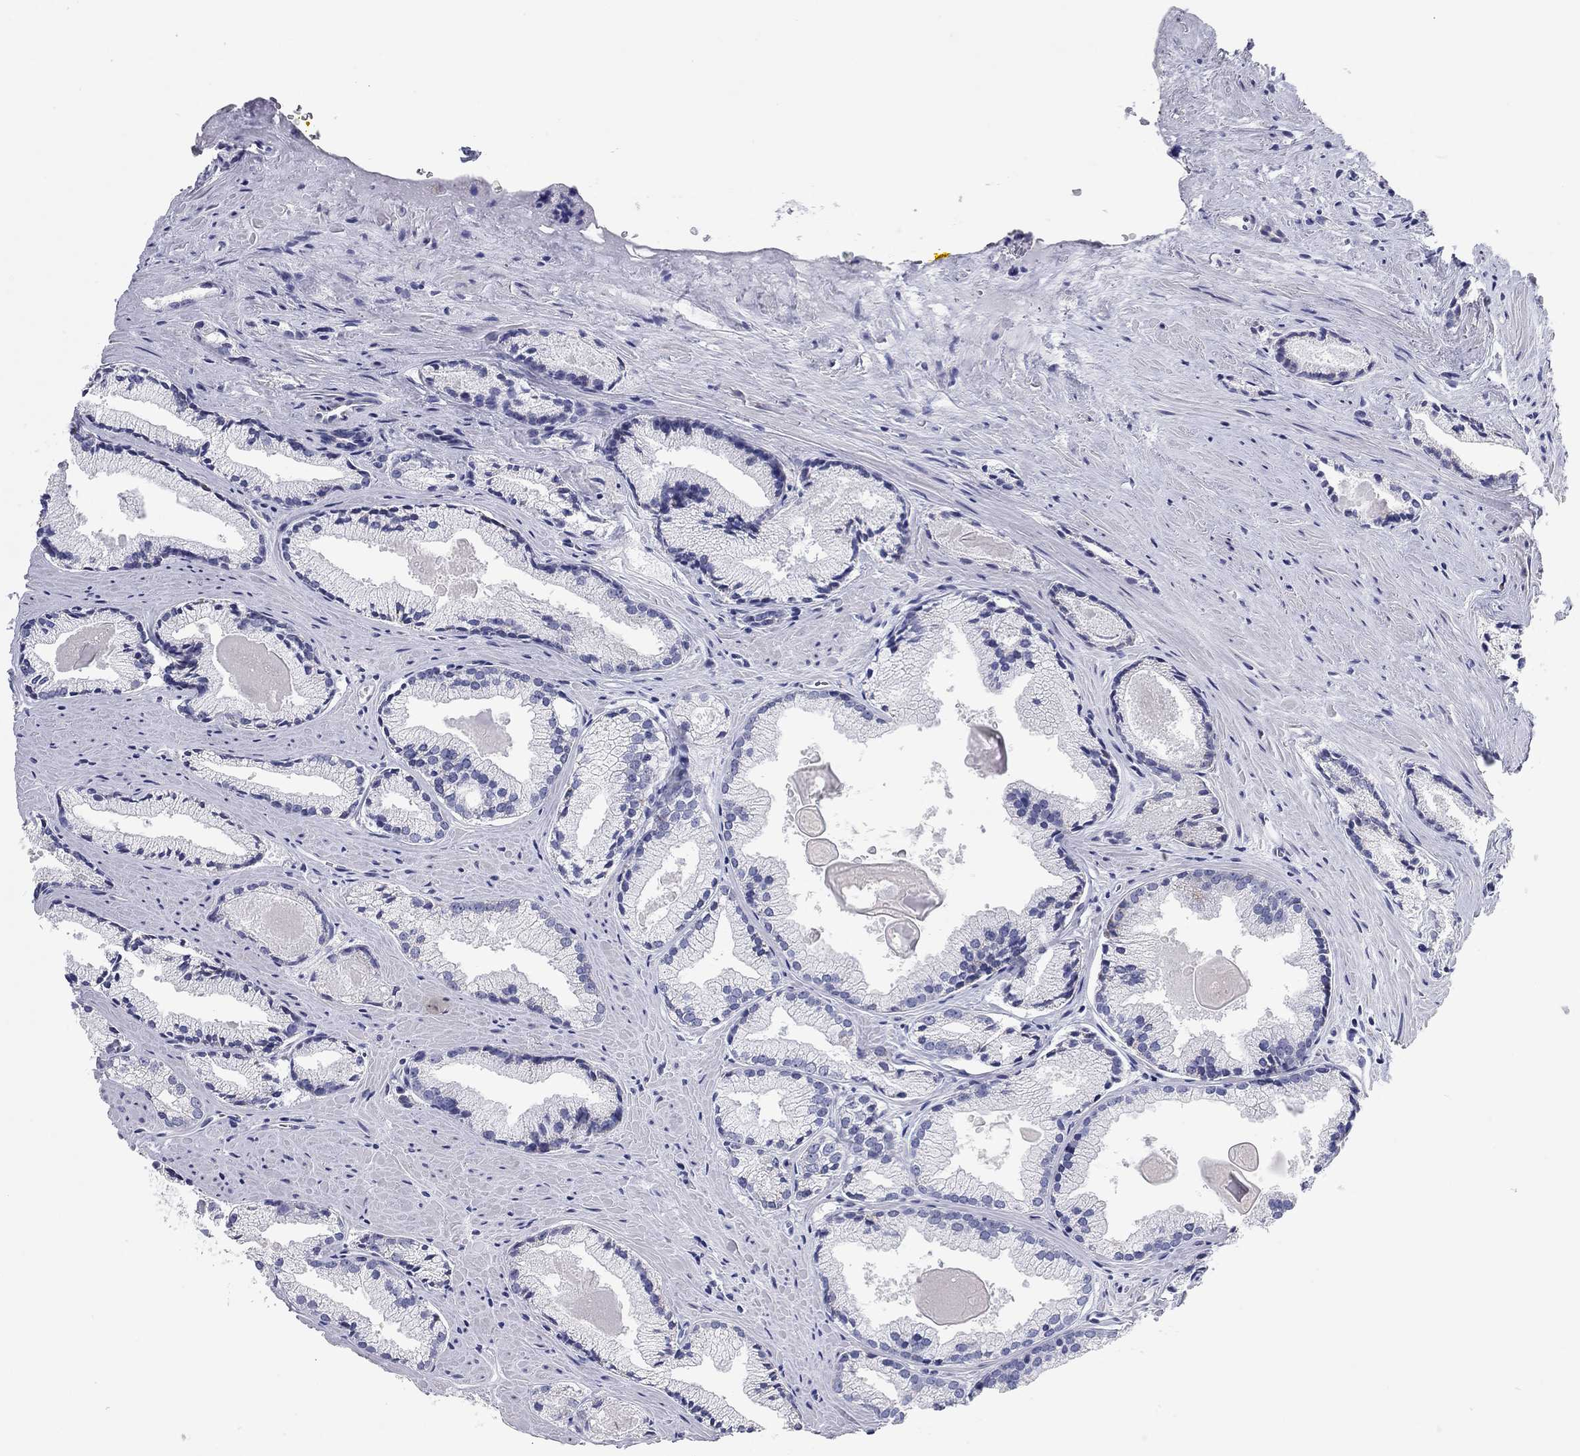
{"staining": {"intensity": "negative", "quantity": "none", "location": "none"}, "tissue": "prostate cancer", "cell_type": "Tumor cells", "image_type": "cancer", "snomed": [{"axis": "morphology", "description": "Adenocarcinoma, NOS"}, {"axis": "morphology", "description": "Adenocarcinoma, High grade"}, {"axis": "topography", "description": "Prostate"}], "caption": "Immunohistochemical staining of prostate cancer (adenocarcinoma) shows no significant staining in tumor cells. (IHC, brightfield microscopy, high magnification).", "gene": "CHI3L2", "patient": {"sex": "male", "age": 70}}